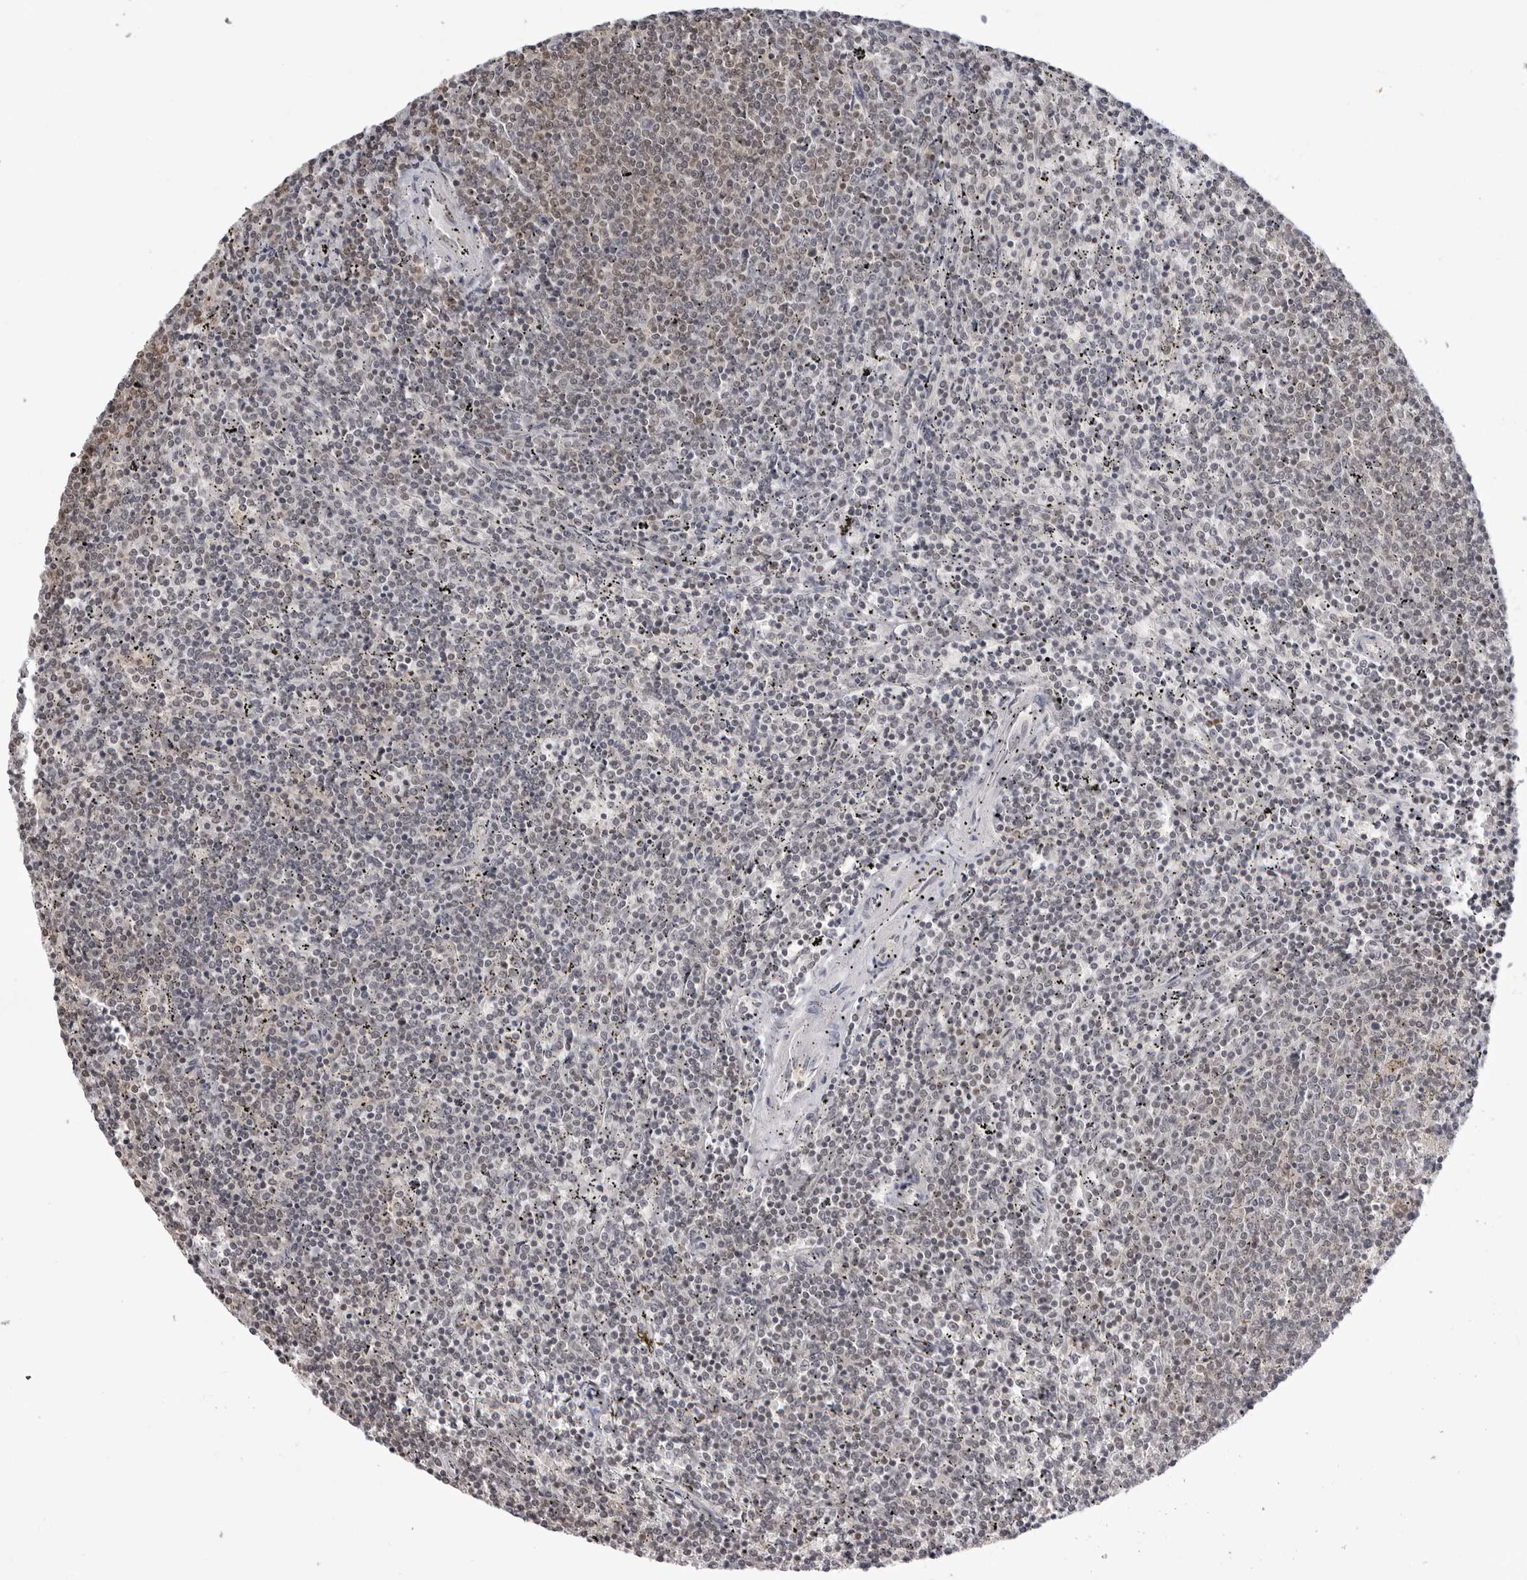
{"staining": {"intensity": "negative", "quantity": "none", "location": "none"}, "tissue": "lymphoma", "cell_type": "Tumor cells", "image_type": "cancer", "snomed": [{"axis": "morphology", "description": "Malignant lymphoma, non-Hodgkin's type, Low grade"}, {"axis": "topography", "description": "Spleen"}], "caption": "The immunohistochemistry (IHC) histopathology image has no significant staining in tumor cells of low-grade malignant lymphoma, non-Hodgkin's type tissue.", "gene": "YWHAG", "patient": {"sex": "female", "age": 50}}